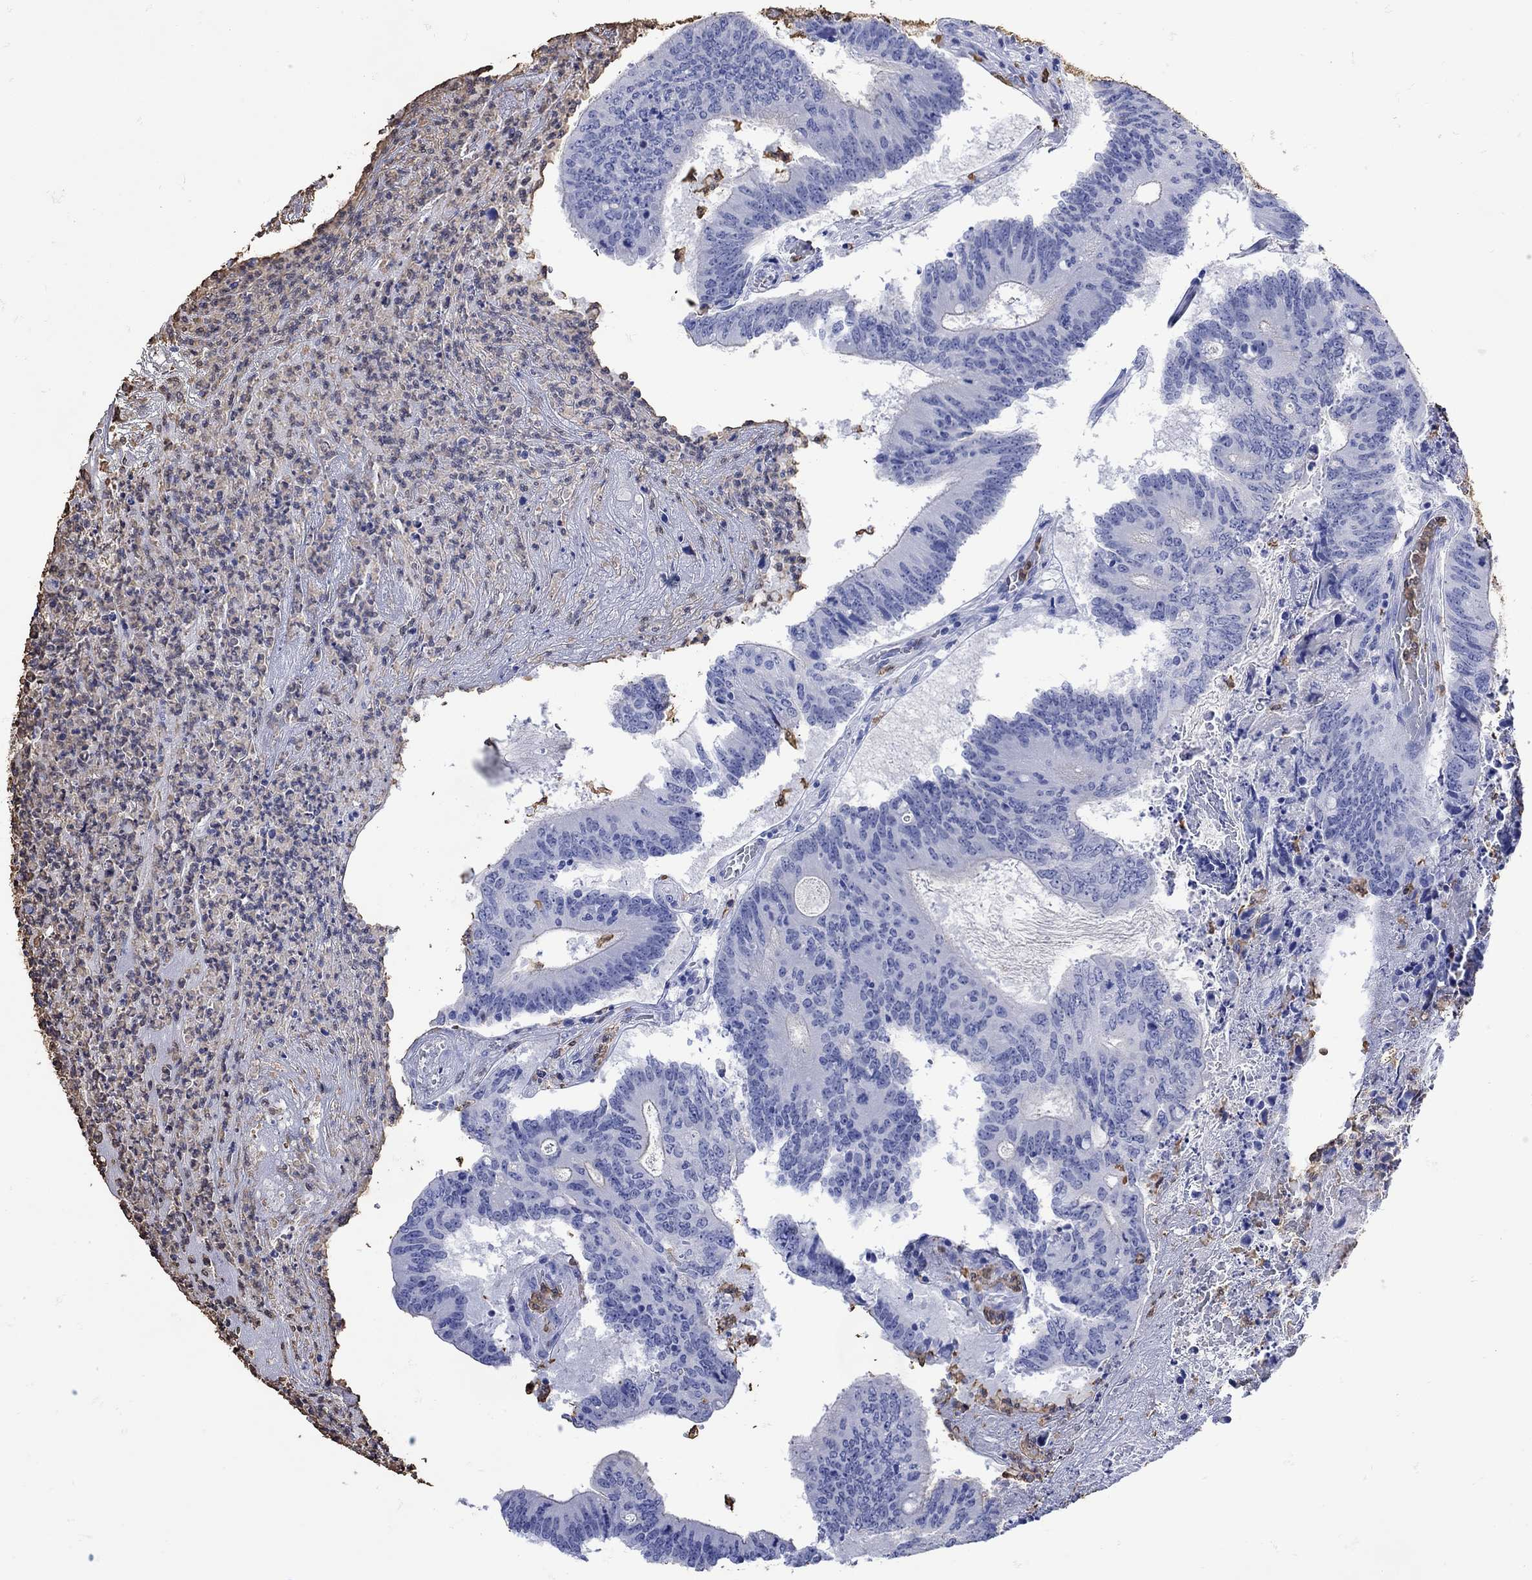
{"staining": {"intensity": "negative", "quantity": "none", "location": "none"}, "tissue": "colorectal cancer", "cell_type": "Tumor cells", "image_type": "cancer", "snomed": [{"axis": "morphology", "description": "Adenocarcinoma, NOS"}, {"axis": "topography", "description": "Colon"}], "caption": "Immunohistochemistry (IHC) image of human adenocarcinoma (colorectal) stained for a protein (brown), which displays no staining in tumor cells.", "gene": "LINGO3", "patient": {"sex": "female", "age": 70}}